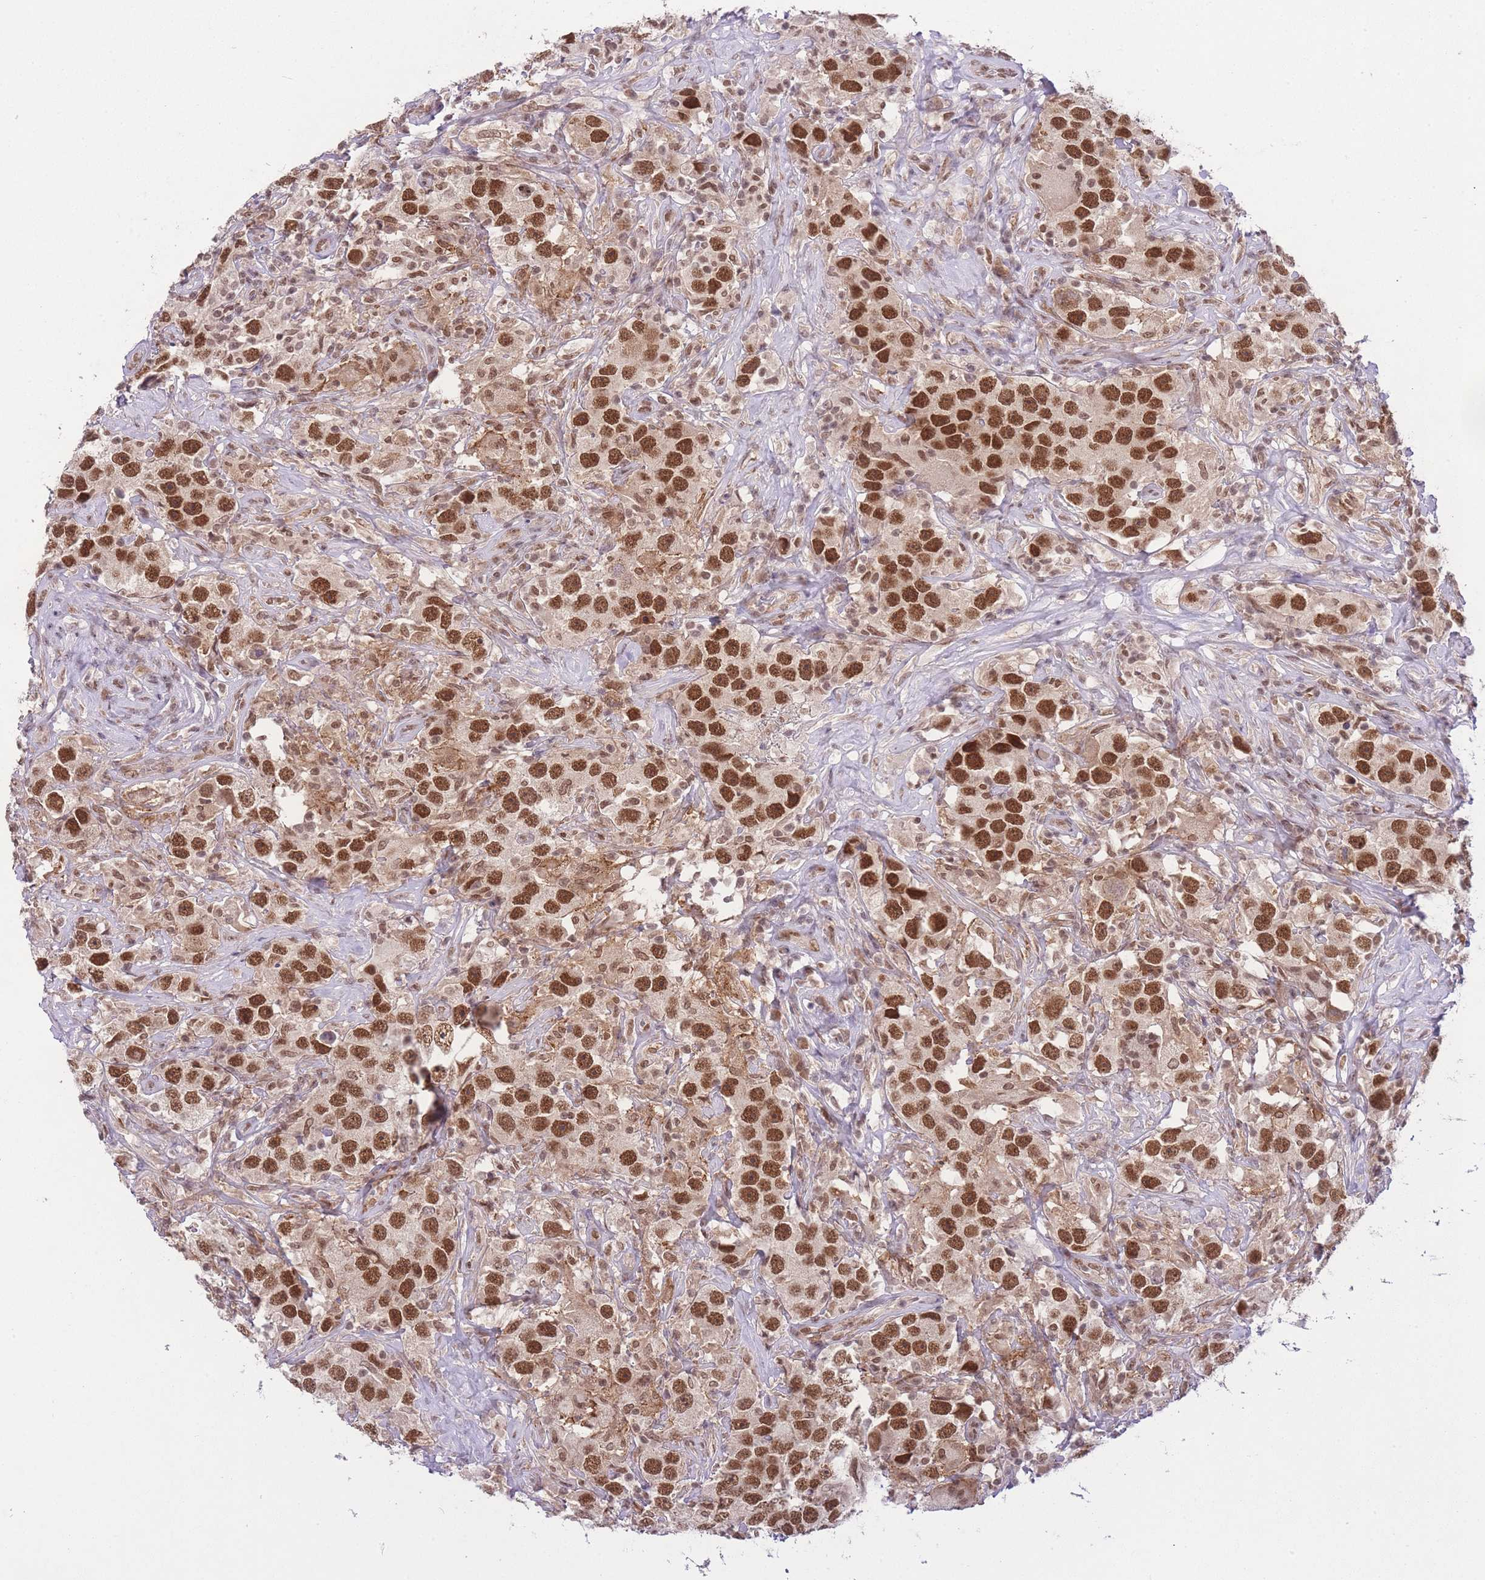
{"staining": {"intensity": "strong", "quantity": ">75%", "location": "nuclear"}, "tissue": "testis cancer", "cell_type": "Tumor cells", "image_type": "cancer", "snomed": [{"axis": "morphology", "description": "Seminoma, NOS"}, {"axis": "topography", "description": "Testis"}], "caption": "Protein expression analysis of human testis cancer reveals strong nuclear expression in approximately >75% of tumor cells.", "gene": "TMED3", "patient": {"sex": "male", "age": 49}}